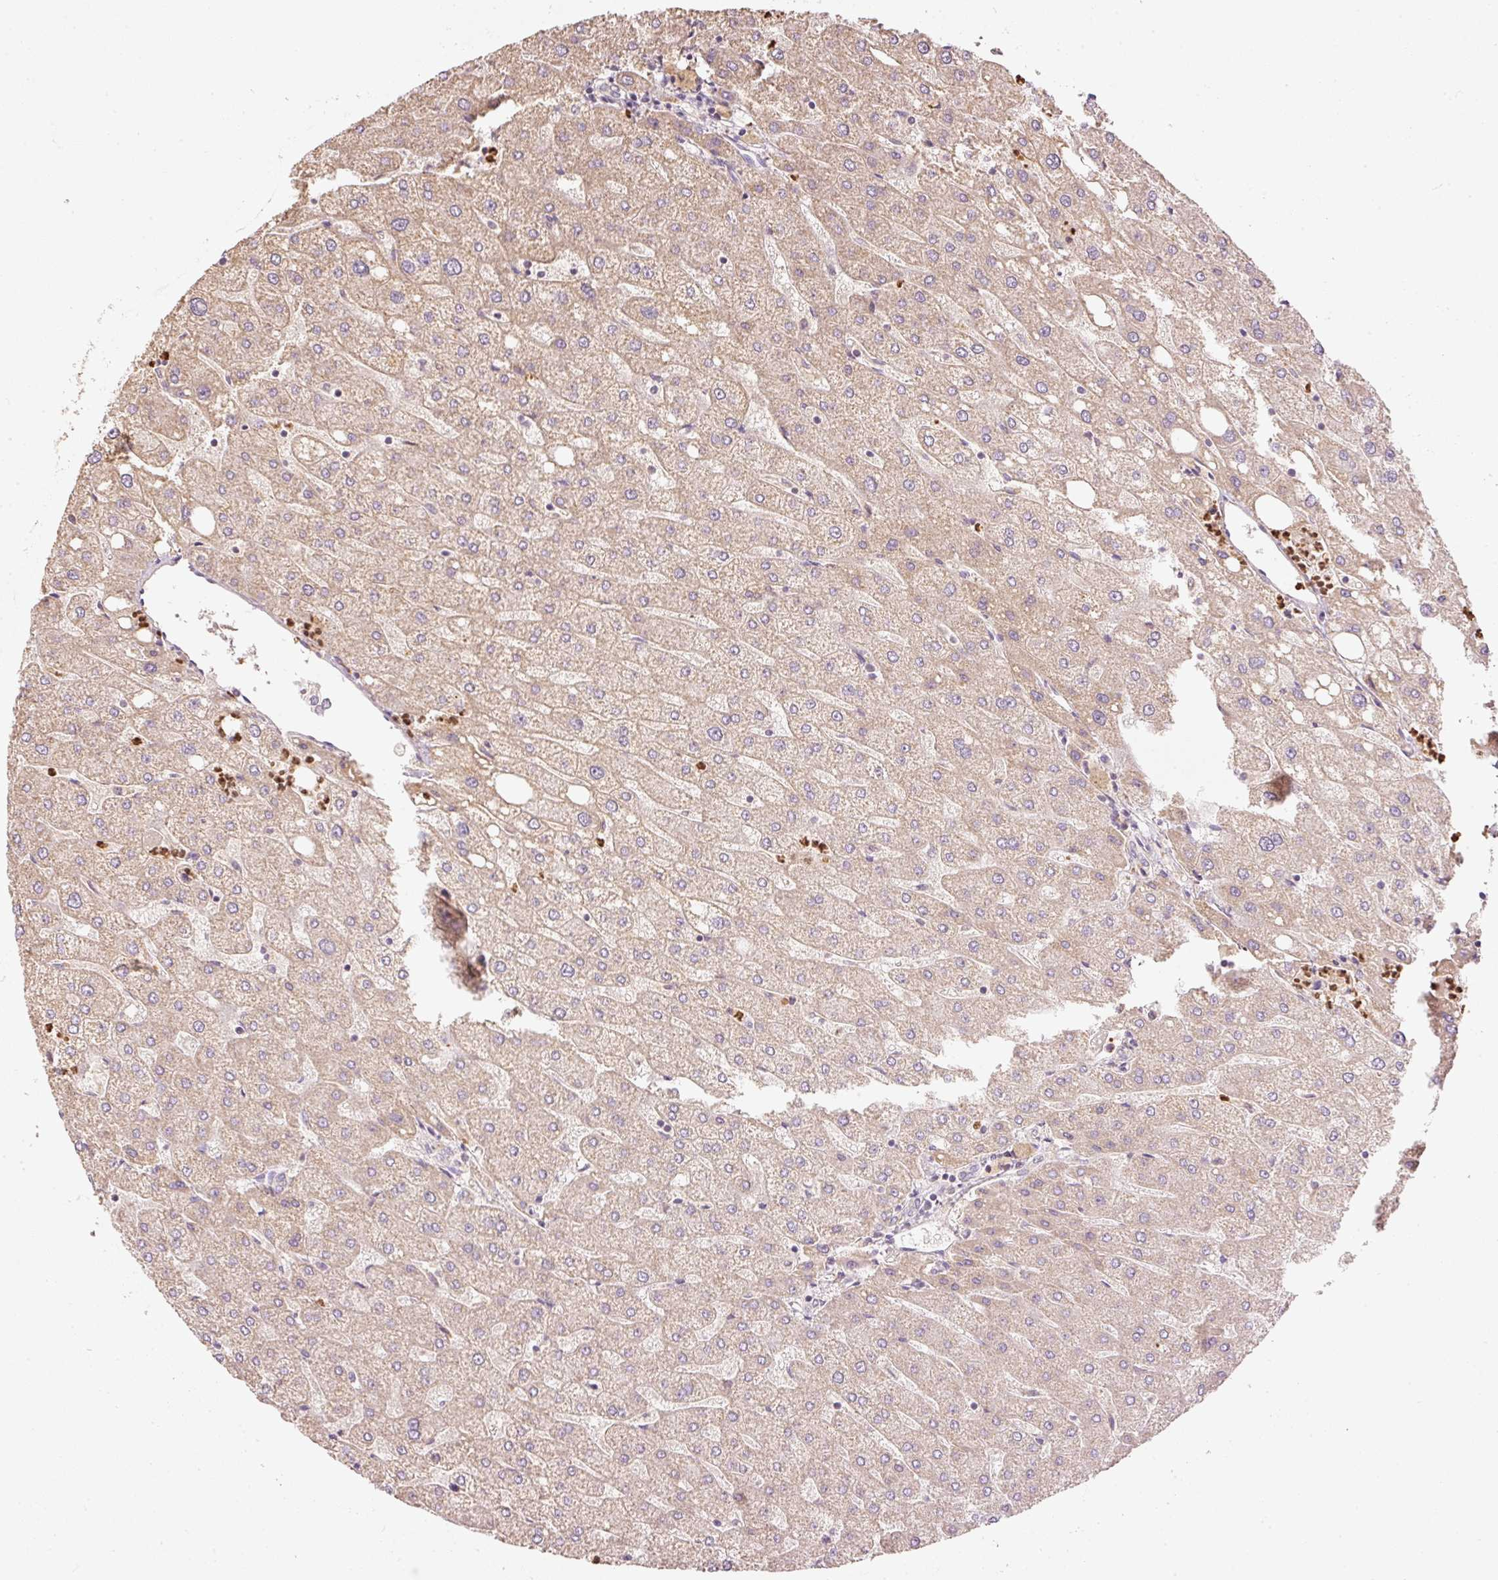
{"staining": {"intensity": "negative", "quantity": "none", "location": "none"}, "tissue": "liver", "cell_type": "Cholangiocytes", "image_type": "normal", "snomed": [{"axis": "morphology", "description": "Normal tissue, NOS"}, {"axis": "topography", "description": "Liver"}], "caption": "This is a micrograph of immunohistochemistry staining of benign liver, which shows no positivity in cholangiocytes.", "gene": "PSENEN", "patient": {"sex": "male", "age": 67}}